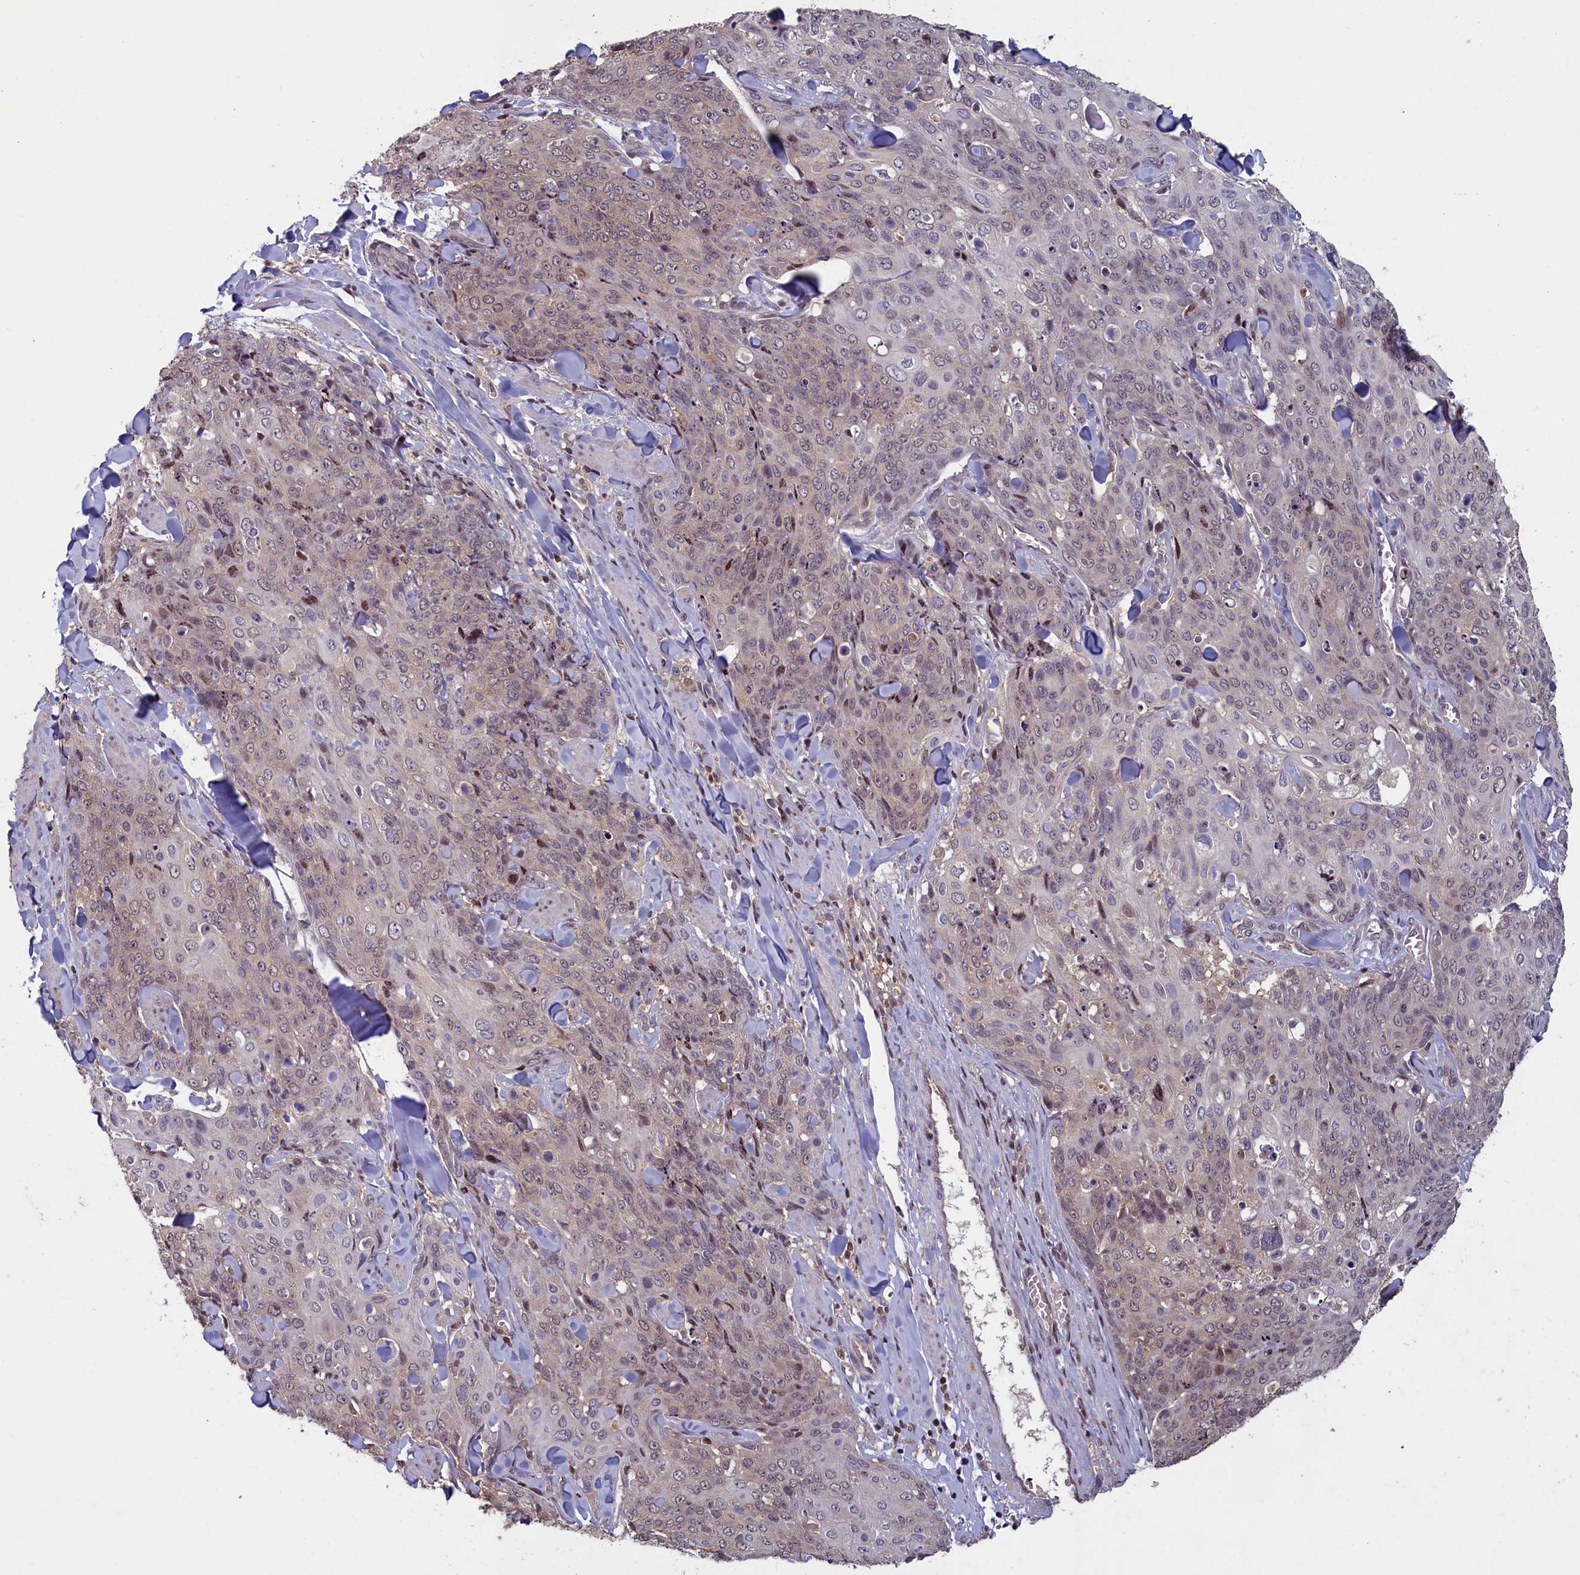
{"staining": {"intensity": "weak", "quantity": "<25%", "location": "nuclear"}, "tissue": "skin cancer", "cell_type": "Tumor cells", "image_type": "cancer", "snomed": [{"axis": "morphology", "description": "Squamous cell carcinoma, NOS"}, {"axis": "topography", "description": "Skin"}, {"axis": "topography", "description": "Vulva"}], "caption": "Immunohistochemical staining of human skin cancer (squamous cell carcinoma) reveals no significant positivity in tumor cells.", "gene": "NUBP1", "patient": {"sex": "female", "age": 85}}